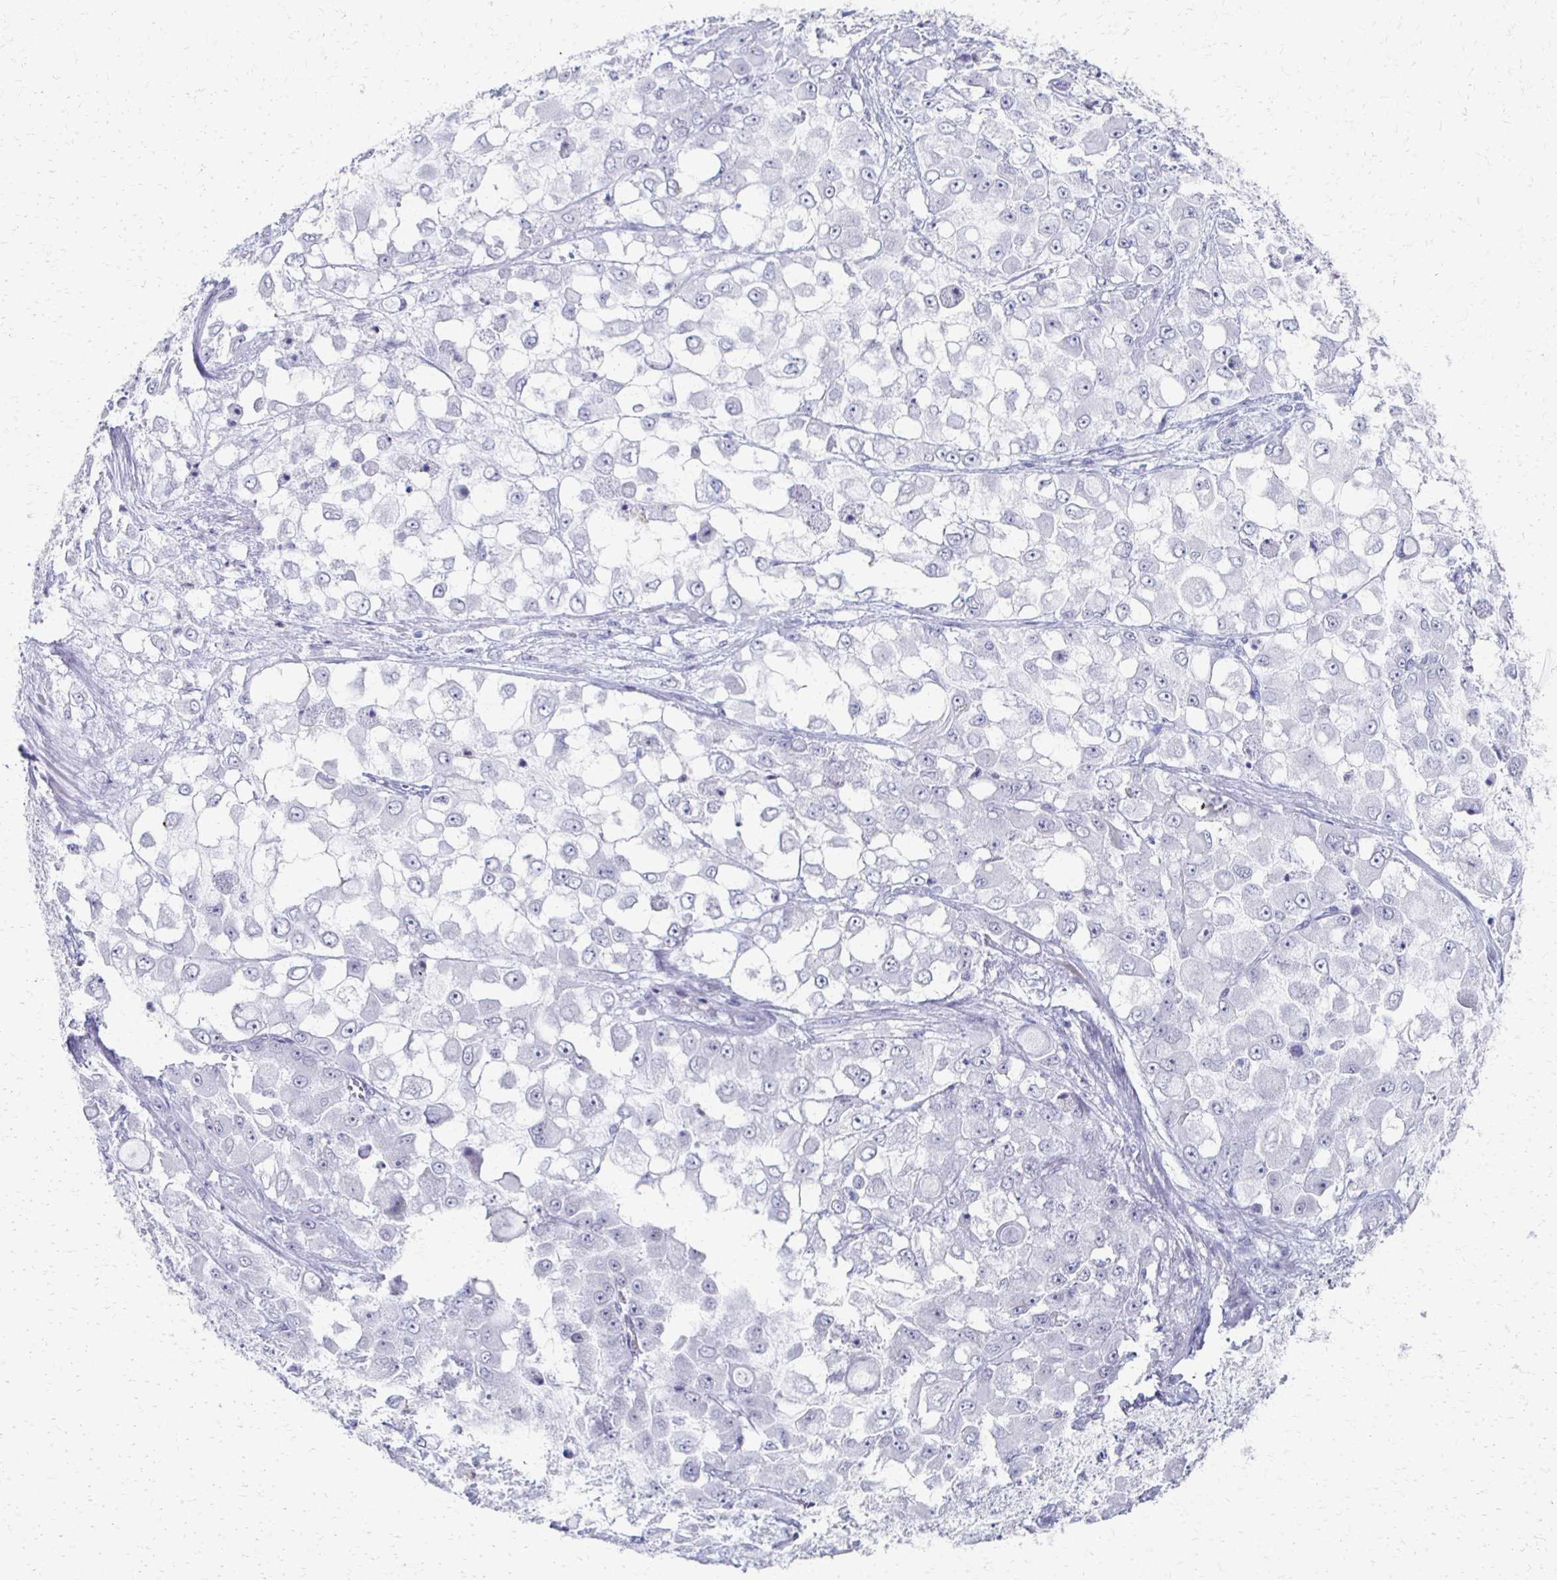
{"staining": {"intensity": "negative", "quantity": "none", "location": "none"}, "tissue": "stomach cancer", "cell_type": "Tumor cells", "image_type": "cancer", "snomed": [{"axis": "morphology", "description": "Adenocarcinoma, NOS"}, {"axis": "topography", "description": "Stomach"}], "caption": "Tumor cells show no significant expression in stomach cancer.", "gene": "CXCR2", "patient": {"sex": "female", "age": 76}}